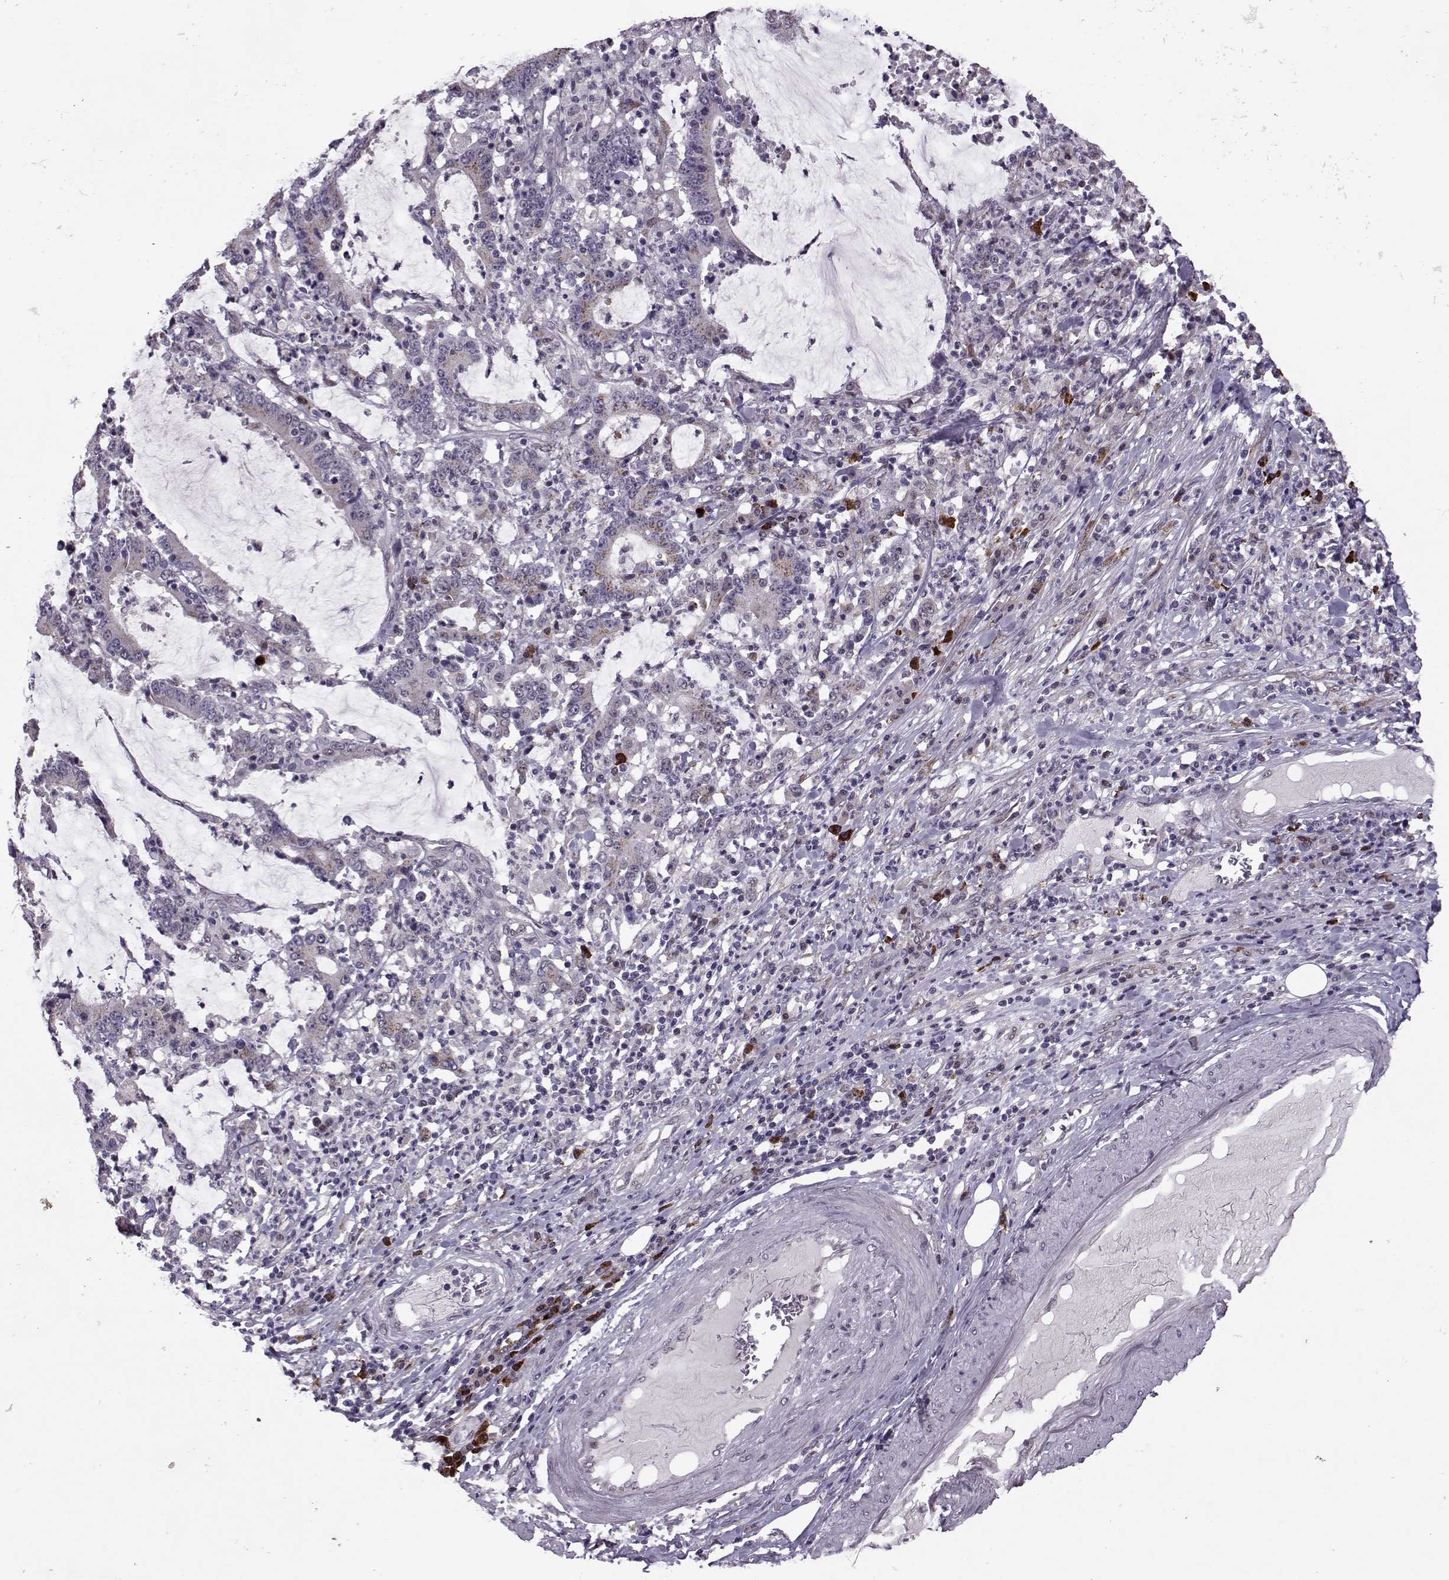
{"staining": {"intensity": "moderate", "quantity": "<25%", "location": "cytoplasmic/membranous"}, "tissue": "stomach cancer", "cell_type": "Tumor cells", "image_type": "cancer", "snomed": [{"axis": "morphology", "description": "Adenocarcinoma, NOS"}, {"axis": "topography", "description": "Stomach, upper"}], "caption": "A photomicrograph of stomach cancer stained for a protein demonstrates moderate cytoplasmic/membranous brown staining in tumor cells.", "gene": "CDK4", "patient": {"sex": "male", "age": 68}}